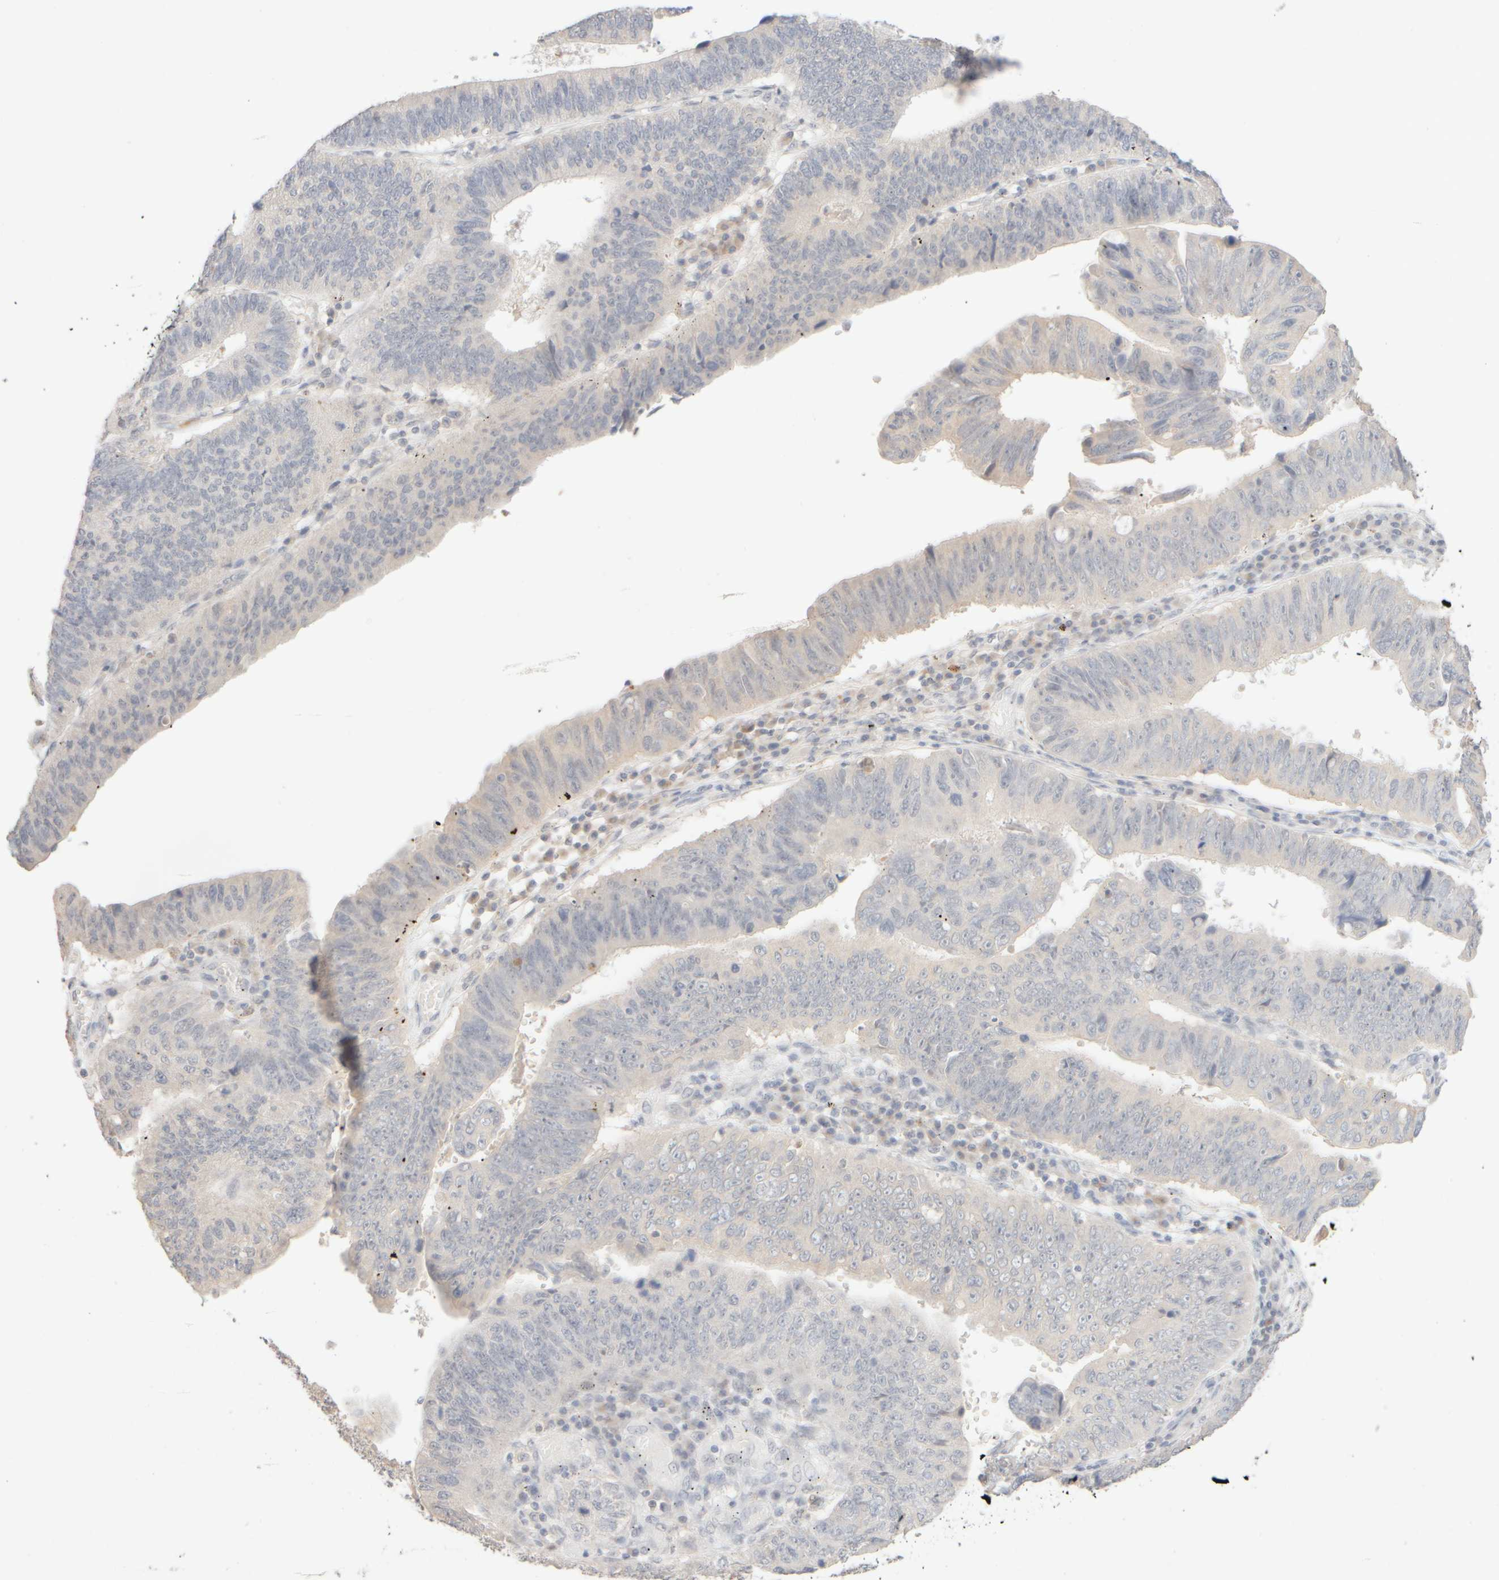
{"staining": {"intensity": "negative", "quantity": "none", "location": "none"}, "tissue": "stomach cancer", "cell_type": "Tumor cells", "image_type": "cancer", "snomed": [{"axis": "morphology", "description": "Adenocarcinoma, NOS"}, {"axis": "topography", "description": "Stomach"}], "caption": "The micrograph reveals no staining of tumor cells in adenocarcinoma (stomach).", "gene": "SNTB1", "patient": {"sex": "male", "age": 59}}